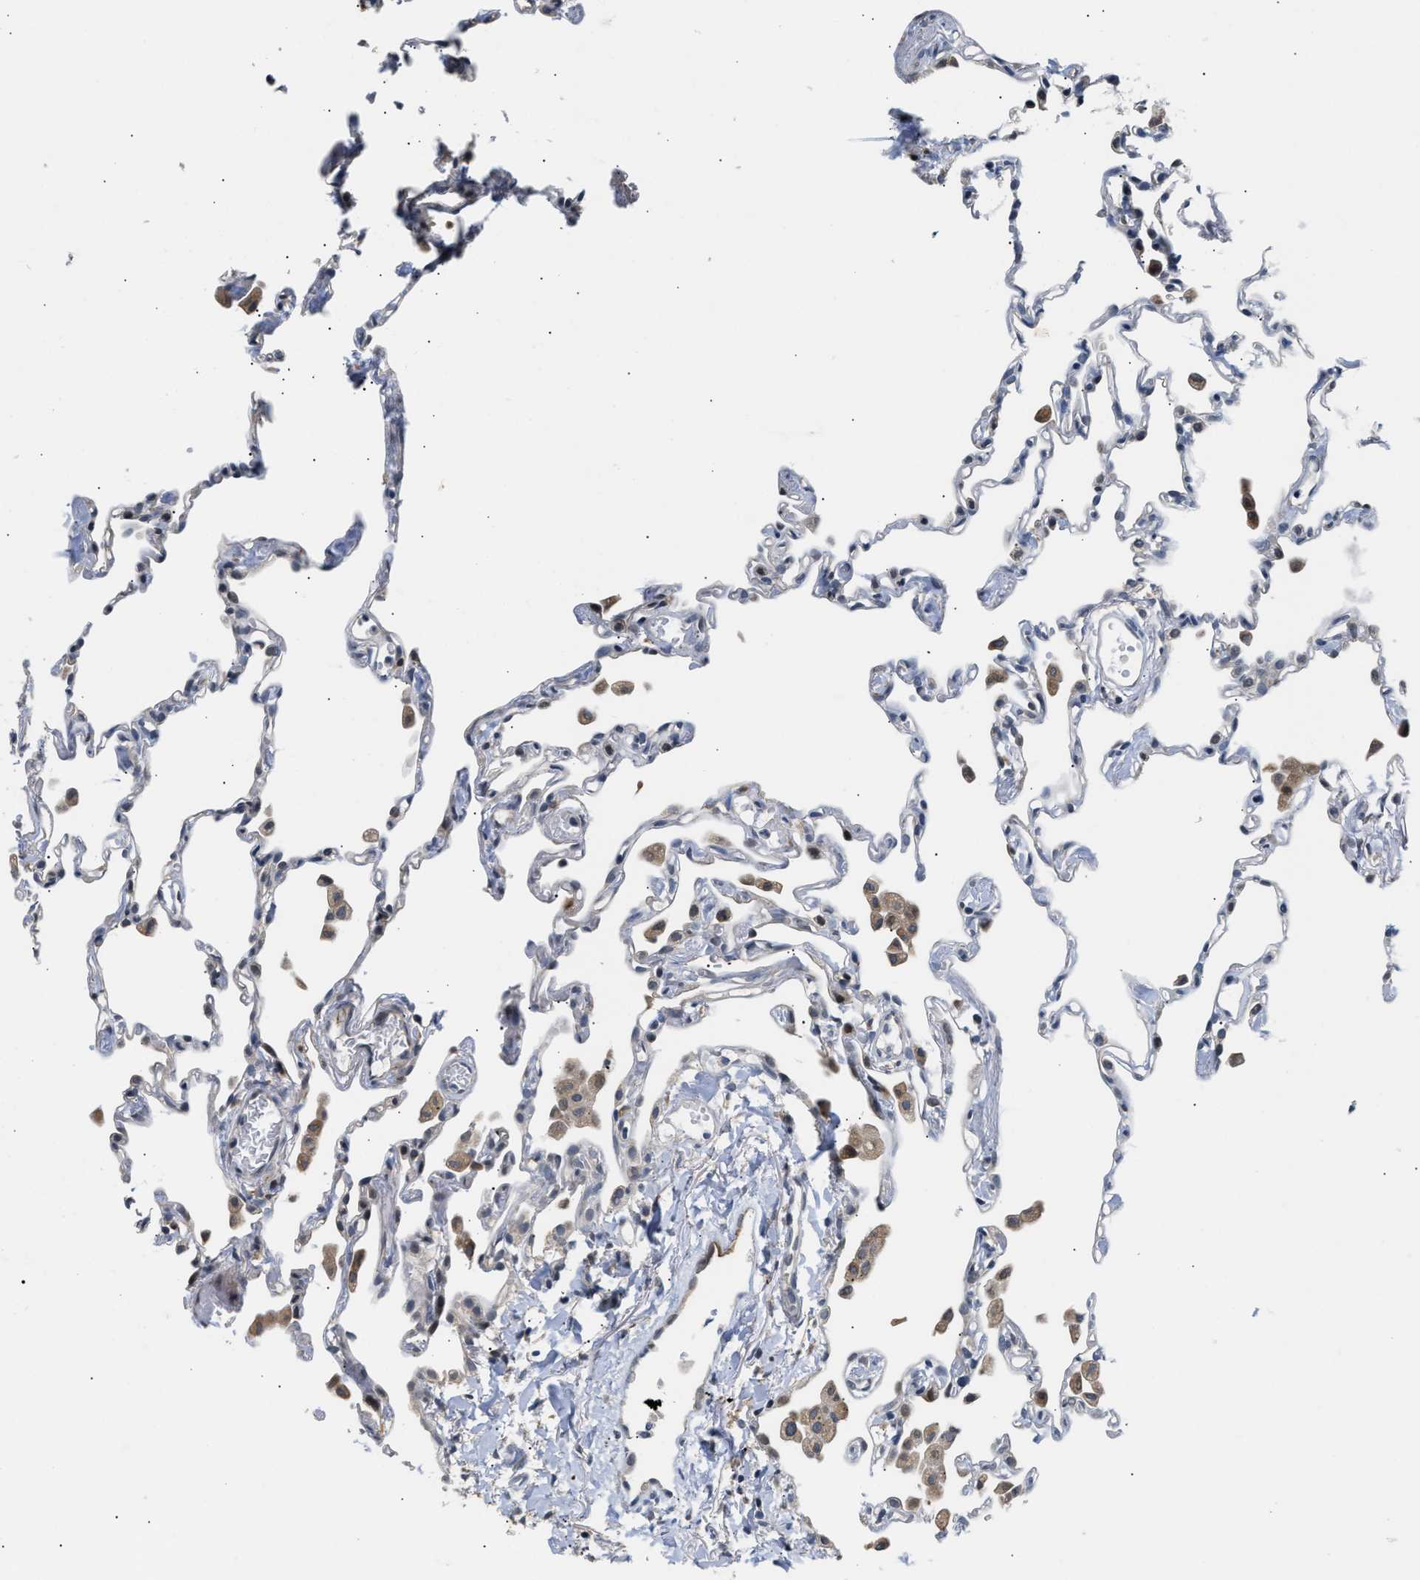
{"staining": {"intensity": "negative", "quantity": "none", "location": "none"}, "tissue": "lung", "cell_type": "Alveolar cells", "image_type": "normal", "snomed": [{"axis": "morphology", "description": "Normal tissue, NOS"}, {"axis": "topography", "description": "Lung"}], "caption": "An immunohistochemistry photomicrograph of benign lung is shown. There is no staining in alveolar cells of lung. The staining was performed using DAB to visualize the protein expression in brown, while the nuclei were stained in blue with hematoxylin (Magnification: 20x).", "gene": "PPM1H", "patient": {"sex": "female", "age": 49}}